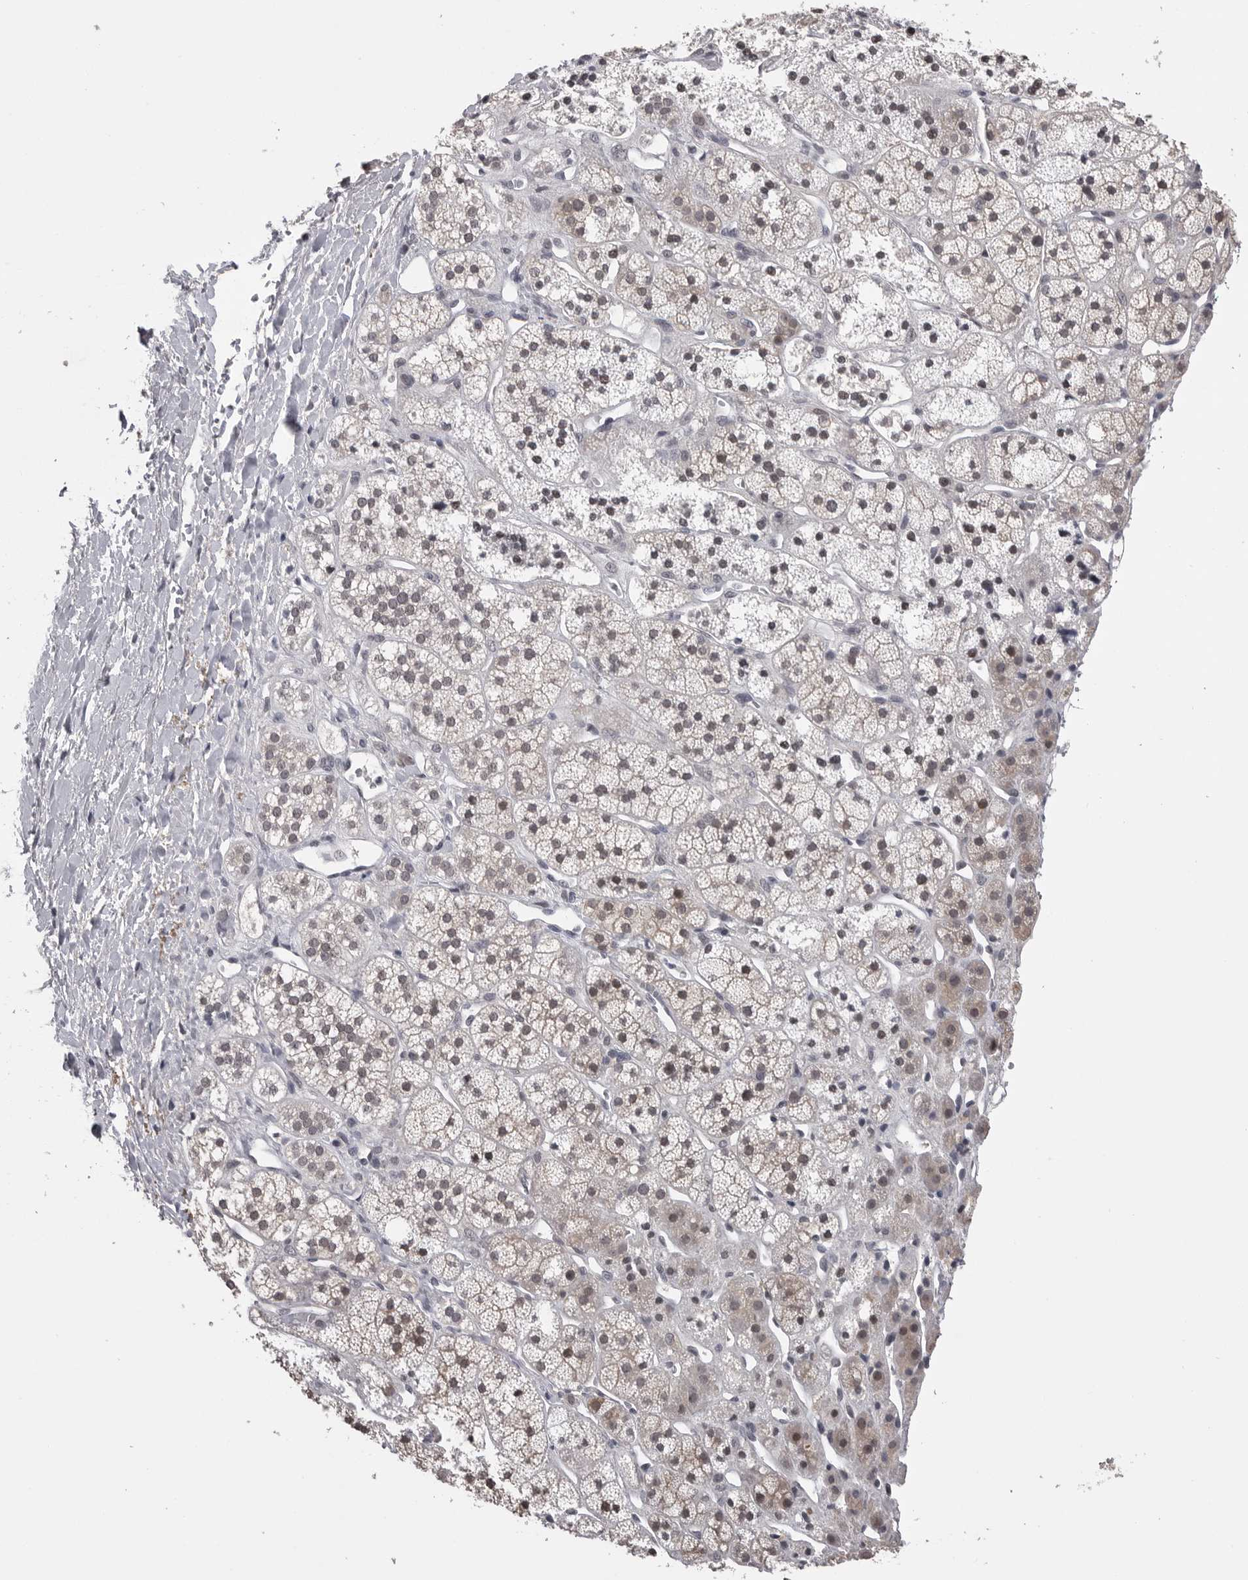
{"staining": {"intensity": "weak", "quantity": ">75%", "location": "nuclear"}, "tissue": "adrenal gland", "cell_type": "Glandular cells", "image_type": "normal", "snomed": [{"axis": "morphology", "description": "Normal tissue, NOS"}, {"axis": "topography", "description": "Adrenal gland"}], "caption": "High-power microscopy captured an immunohistochemistry (IHC) image of unremarkable adrenal gland, revealing weak nuclear expression in about >75% of glandular cells.", "gene": "DLG2", "patient": {"sex": "male", "age": 56}}